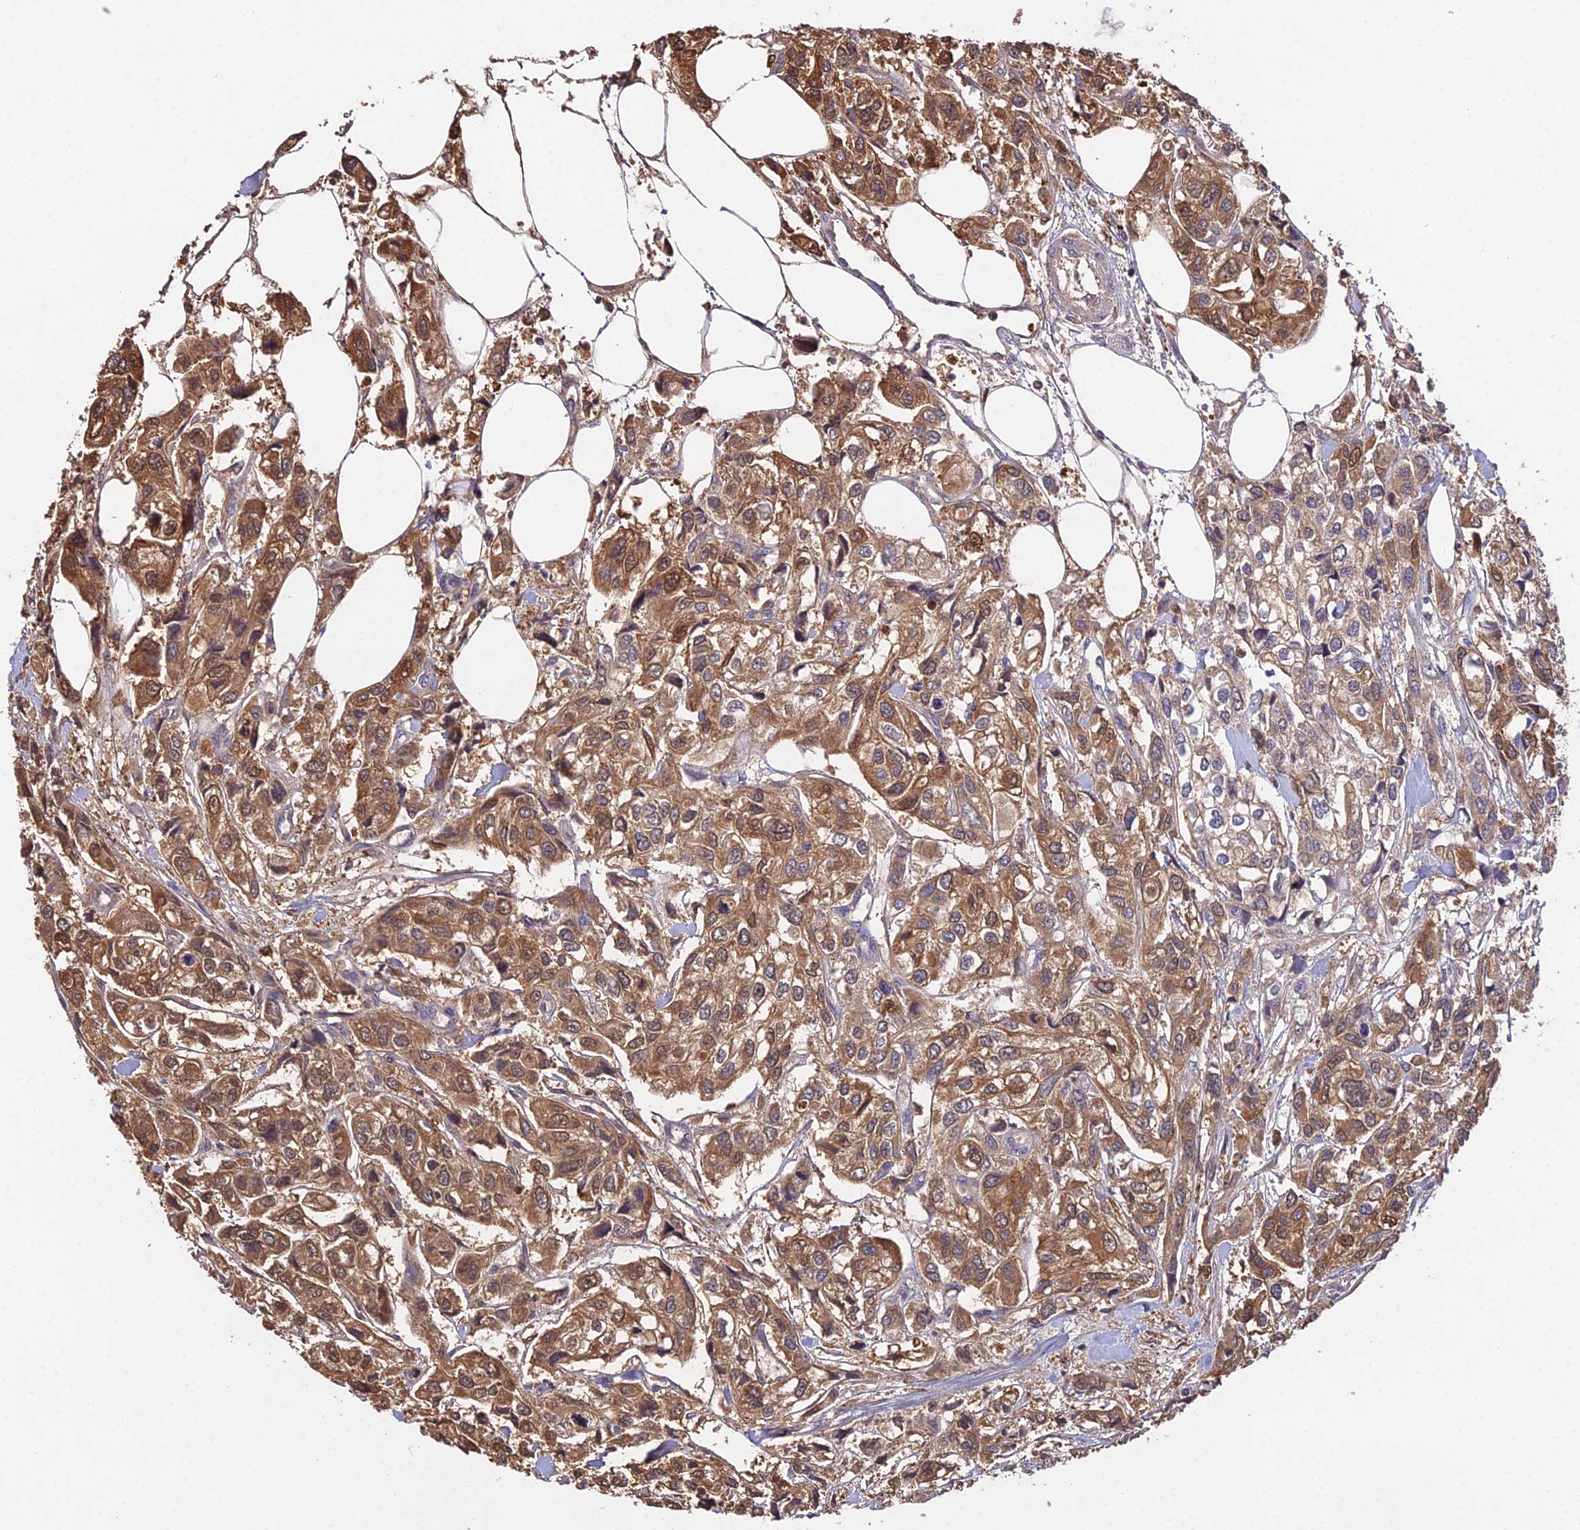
{"staining": {"intensity": "strong", "quantity": ">75%", "location": "cytoplasmic/membranous"}, "tissue": "urothelial cancer", "cell_type": "Tumor cells", "image_type": "cancer", "snomed": [{"axis": "morphology", "description": "Urothelial carcinoma, High grade"}, {"axis": "topography", "description": "Urinary bladder"}], "caption": "Immunohistochemical staining of human urothelial cancer demonstrates high levels of strong cytoplasmic/membranous protein positivity in about >75% of tumor cells.", "gene": "FBP1", "patient": {"sex": "male", "age": 67}}